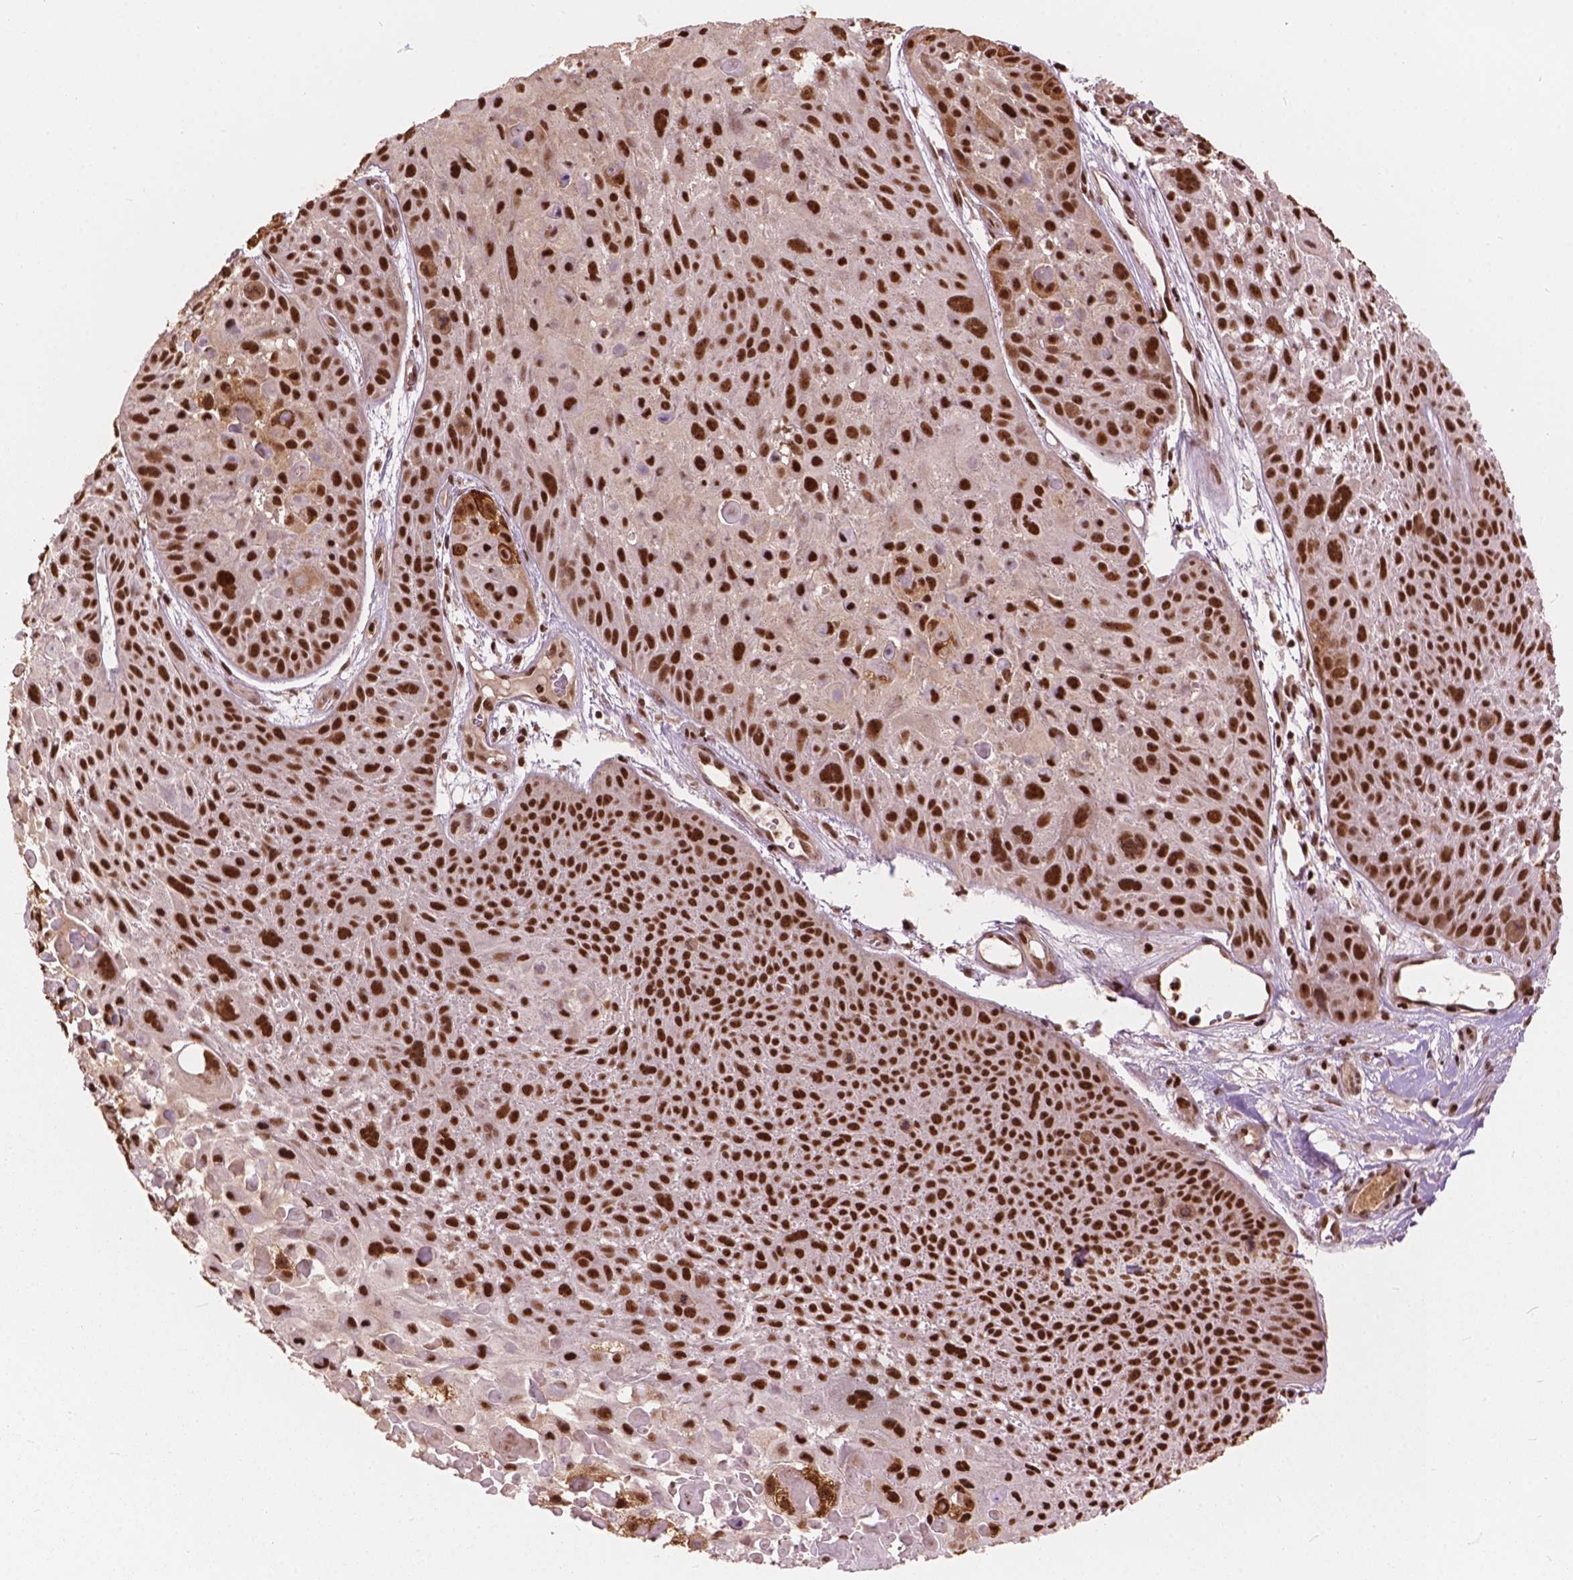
{"staining": {"intensity": "strong", "quantity": ">75%", "location": "nuclear"}, "tissue": "skin cancer", "cell_type": "Tumor cells", "image_type": "cancer", "snomed": [{"axis": "morphology", "description": "Squamous cell carcinoma, NOS"}, {"axis": "topography", "description": "Skin"}, {"axis": "topography", "description": "Anal"}], "caption": "A brown stain labels strong nuclear staining of a protein in human skin cancer tumor cells. (DAB IHC, brown staining for protein, blue staining for nuclei).", "gene": "ANP32B", "patient": {"sex": "female", "age": 75}}